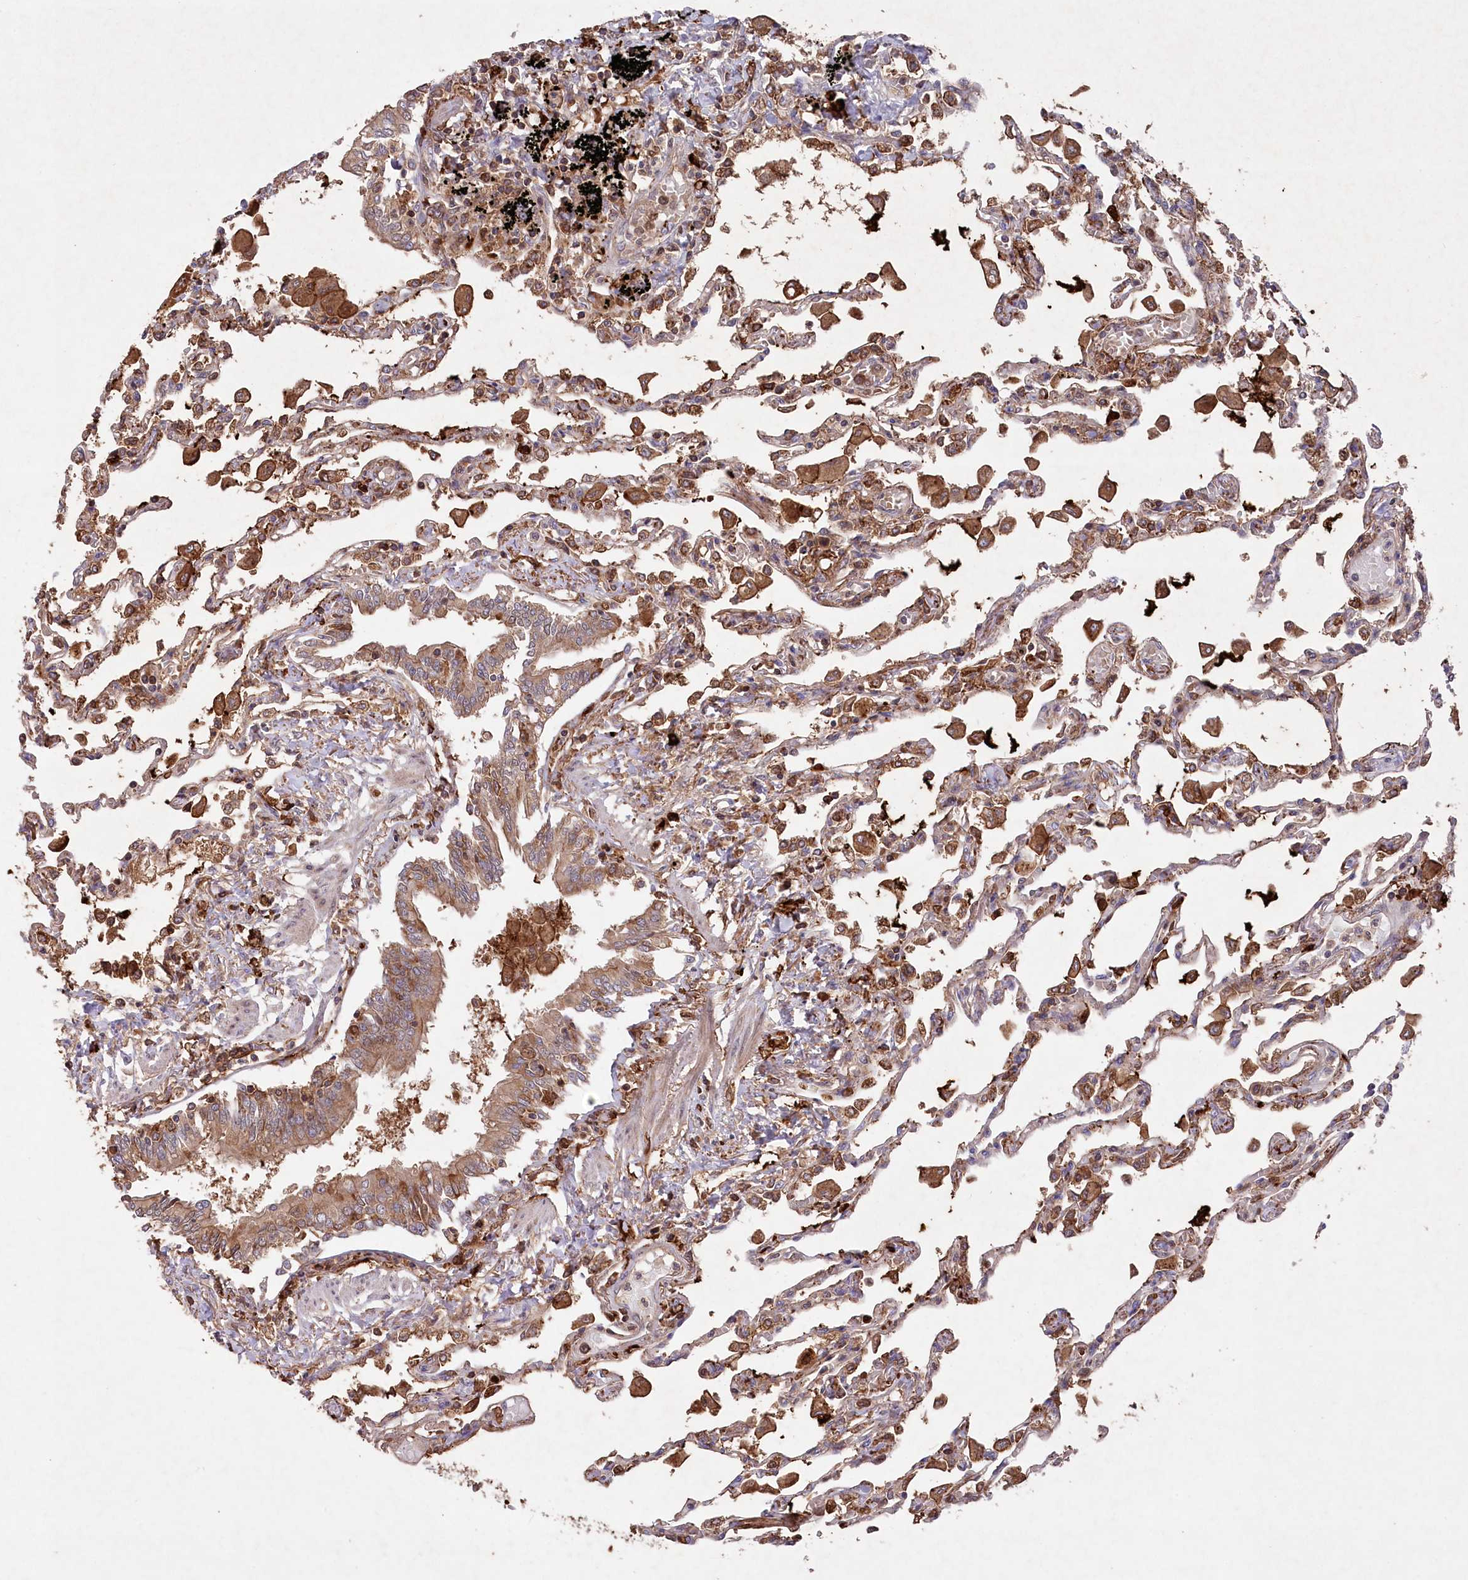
{"staining": {"intensity": "strong", "quantity": "25%-75%", "location": "cytoplasmic/membranous"}, "tissue": "lung", "cell_type": "Alveolar cells", "image_type": "normal", "snomed": [{"axis": "morphology", "description": "Normal tissue, NOS"}, {"axis": "topography", "description": "Bronchus"}, {"axis": "topography", "description": "Lung"}], "caption": "High-power microscopy captured an IHC image of normal lung, revealing strong cytoplasmic/membranous staining in approximately 25%-75% of alveolar cells. (IHC, brightfield microscopy, high magnification).", "gene": "PPP1R21", "patient": {"sex": "female", "age": 49}}